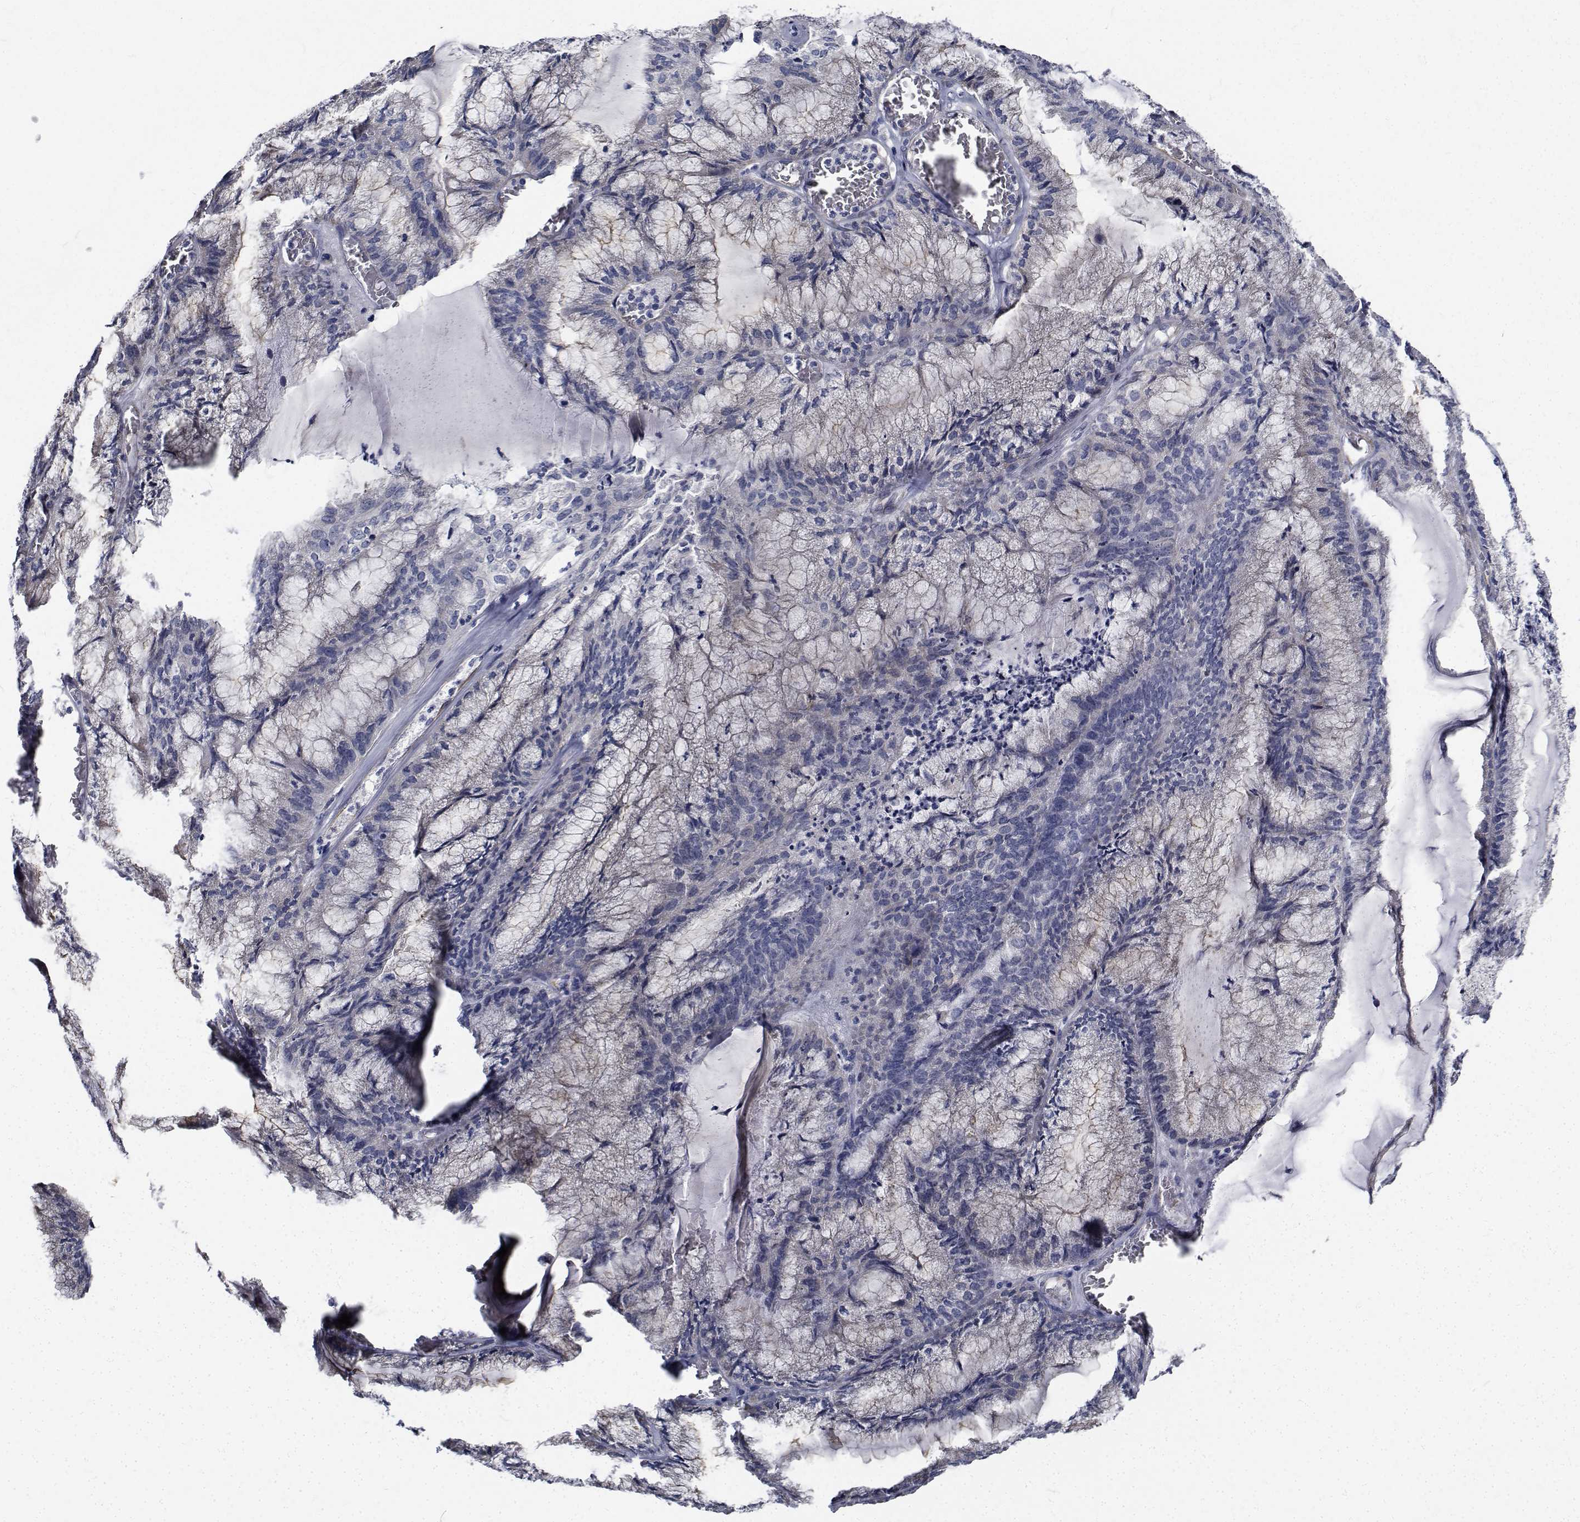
{"staining": {"intensity": "negative", "quantity": "none", "location": "none"}, "tissue": "endometrial cancer", "cell_type": "Tumor cells", "image_type": "cancer", "snomed": [{"axis": "morphology", "description": "Carcinoma, NOS"}, {"axis": "topography", "description": "Endometrium"}], "caption": "IHC photomicrograph of neoplastic tissue: endometrial cancer stained with DAB exhibits no significant protein staining in tumor cells. Nuclei are stained in blue.", "gene": "TTBK1", "patient": {"sex": "female", "age": 62}}